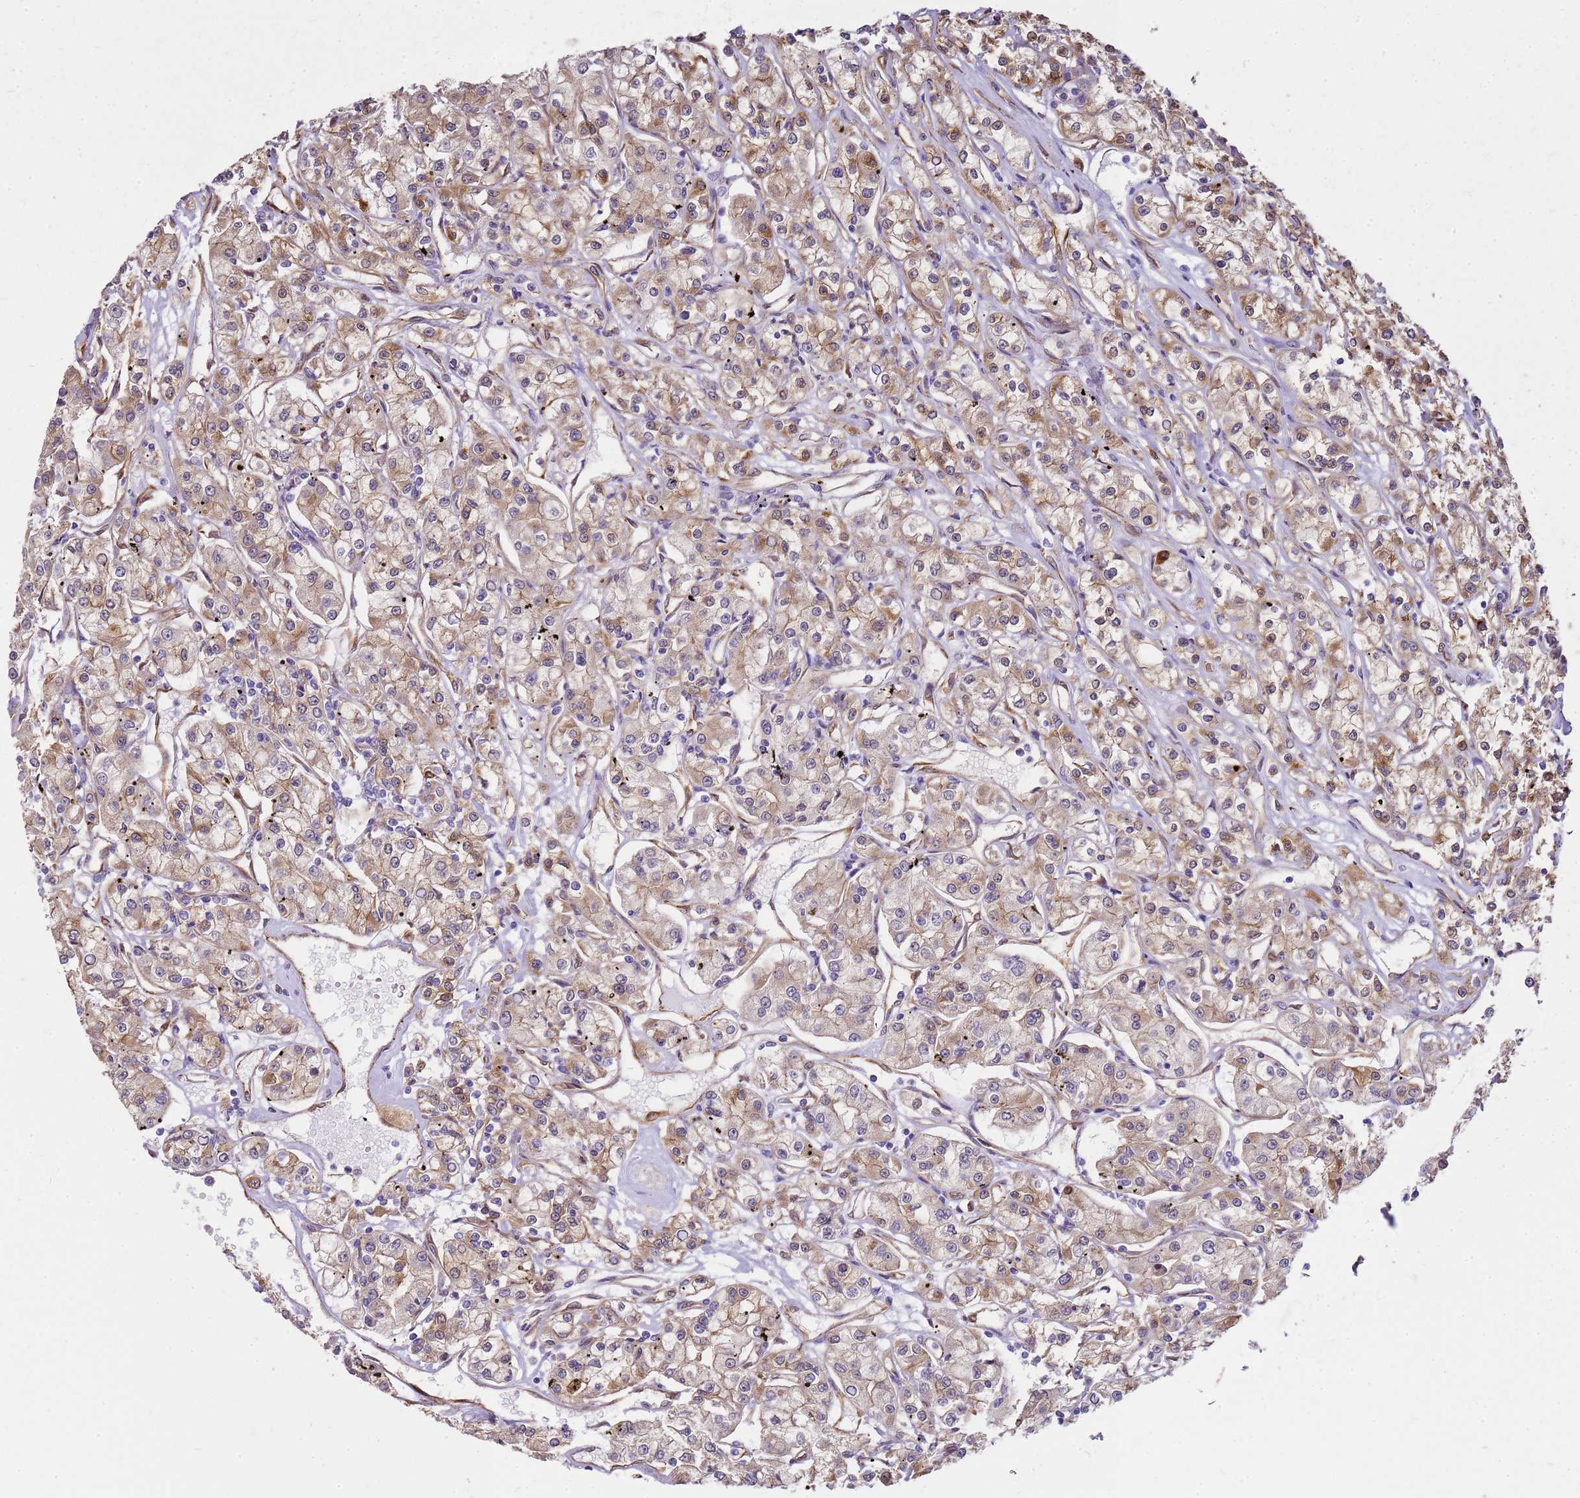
{"staining": {"intensity": "weak", "quantity": ">75%", "location": "cytoplasmic/membranous"}, "tissue": "renal cancer", "cell_type": "Tumor cells", "image_type": "cancer", "snomed": [{"axis": "morphology", "description": "Adenocarcinoma, NOS"}, {"axis": "topography", "description": "Kidney"}], "caption": "The image exhibits staining of adenocarcinoma (renal), revealing weak cytoplasmic/membranous protein staining (brown color) within tumor cells.", "gene": "YWHAE", "patient": {"sex": "female", "age": 59}}